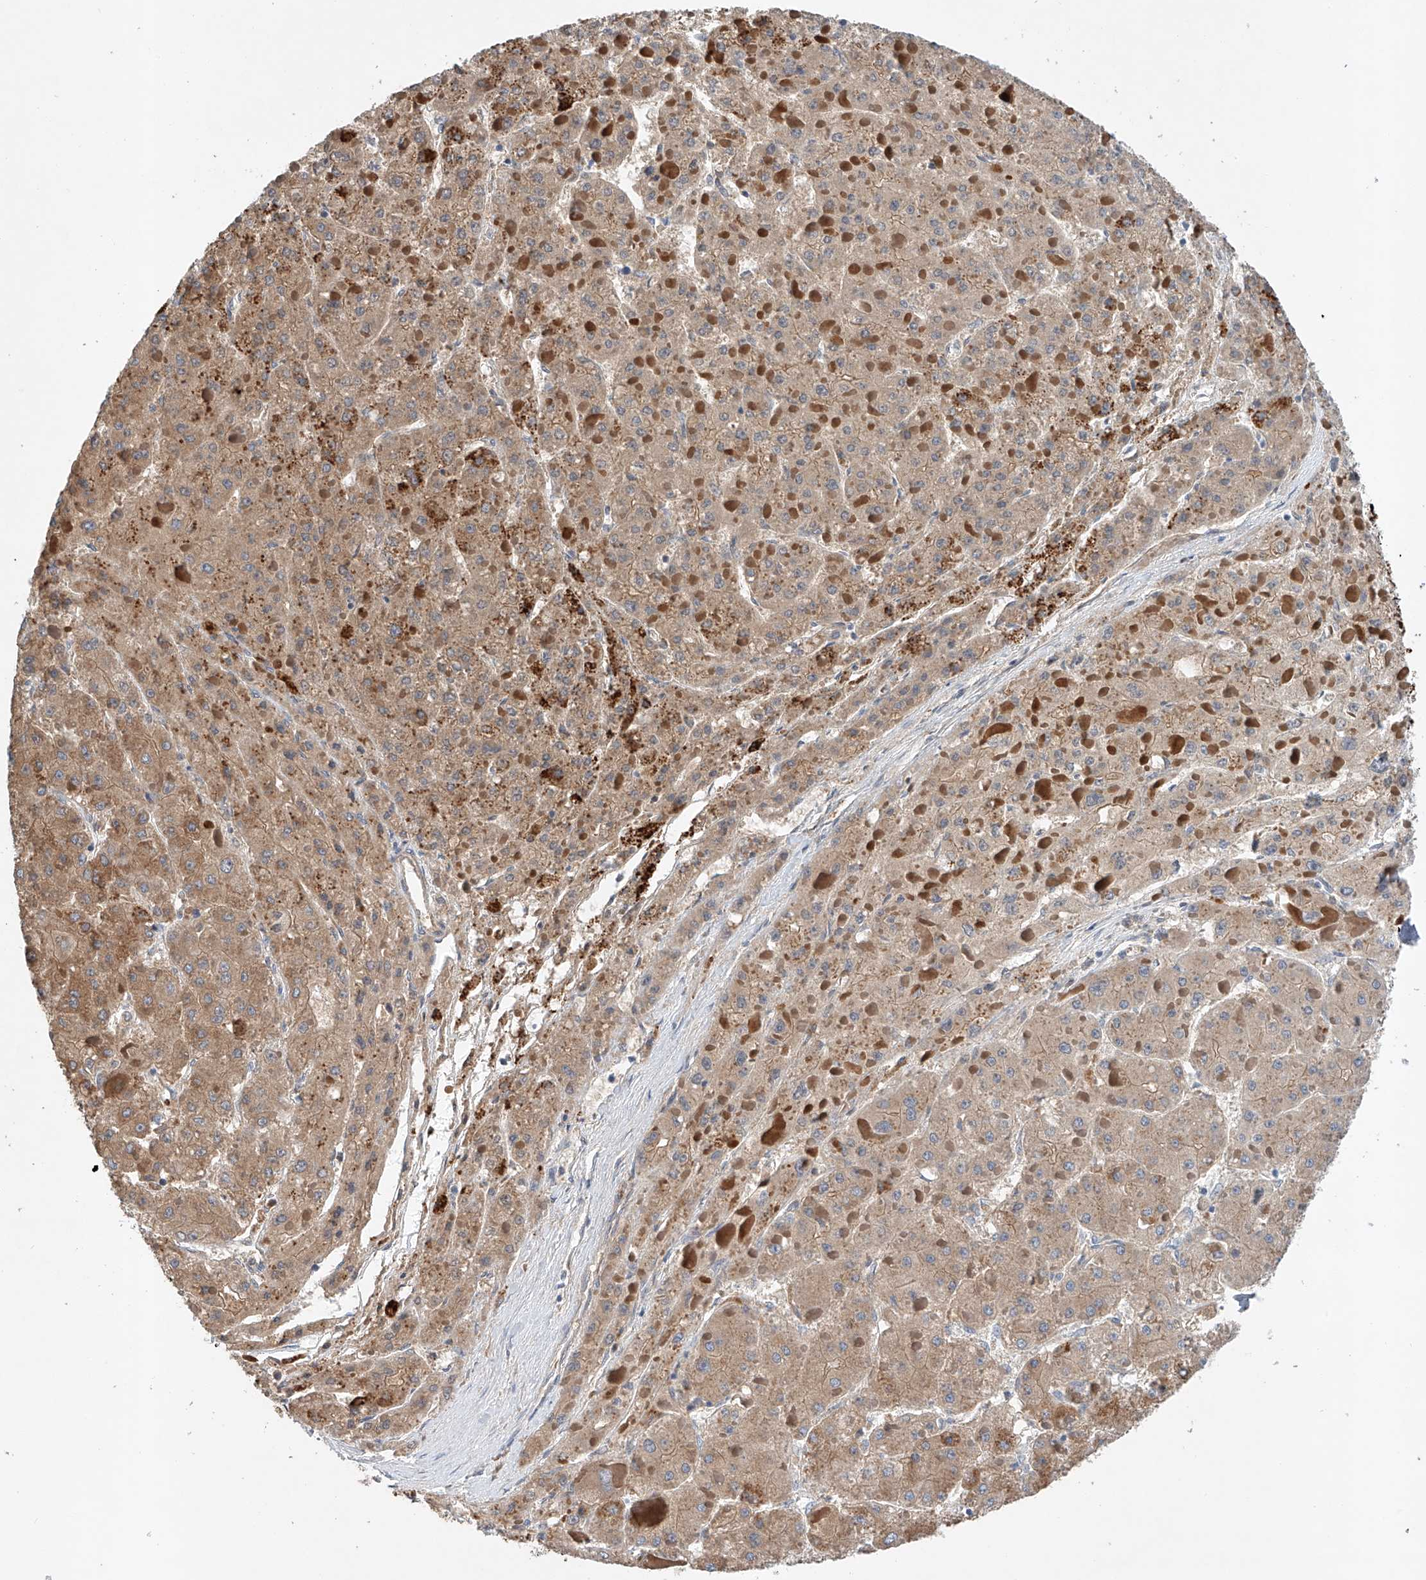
{"staining": {"intensity": "moderate", "quantity": ">75%", "location": "cytoplasmic/membranous"}, "tissue": "liver cancer", "cell_type": "Tumor cells", "image_type": "cancer", "snomed": [{"axis": "morphology", "description": "Carcinoma, Hepatocellular, NOS"}, {"axis": "topography", "description": "Liver"}], "caption": "Hepatocellular carcinoma (liver) stained with DAB (3,3'-diaminobenzidine) IHC displays medium levels of moderate cytoplasmic/membranous positivity in about >75% of tumor cells.", "gene": "GPC4", "patient": {"sex": "female", "age": 73}}